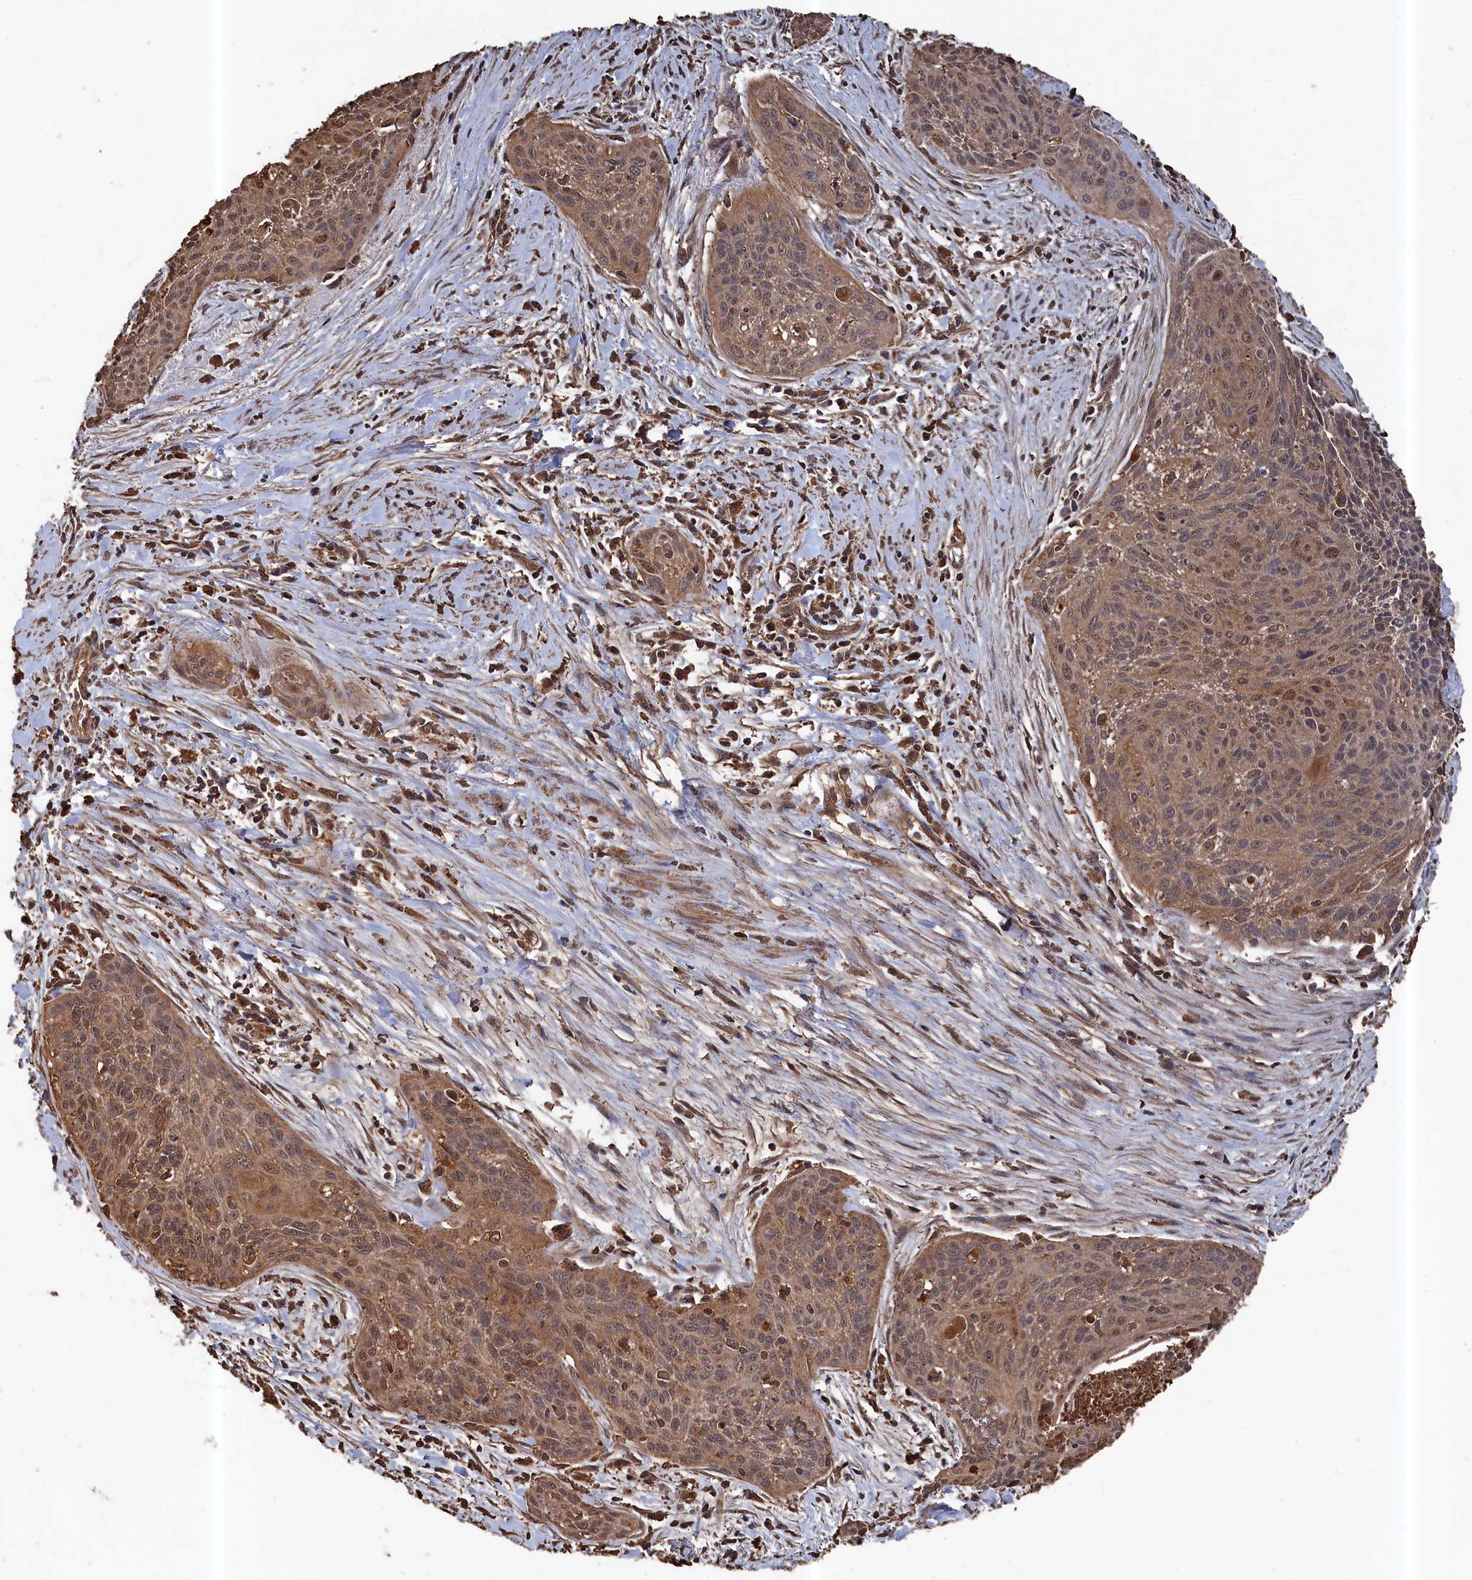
{"staining": {"intensity": "moderate", "quantity": ">75%", "location": "cytoplasmic/membranous"}, "tissue": "cervical cancer", "cell_type": "Tumor cells", "image_type": "cancer", "snomed": [{"axis": "morphology", "description": "Squamous cell carcinoma, NOS"}, {"axis": "topography", "description": "Cervix"}], "caption": "Brown immunohistochemical staining in human cervical cancer (squamous cell carcinoma) displays moderate cytoplasmic/membranous staining in about >75% of tumor cells.", "gene": "SNX33", "patient": {"sex": "female", "age": 55}}